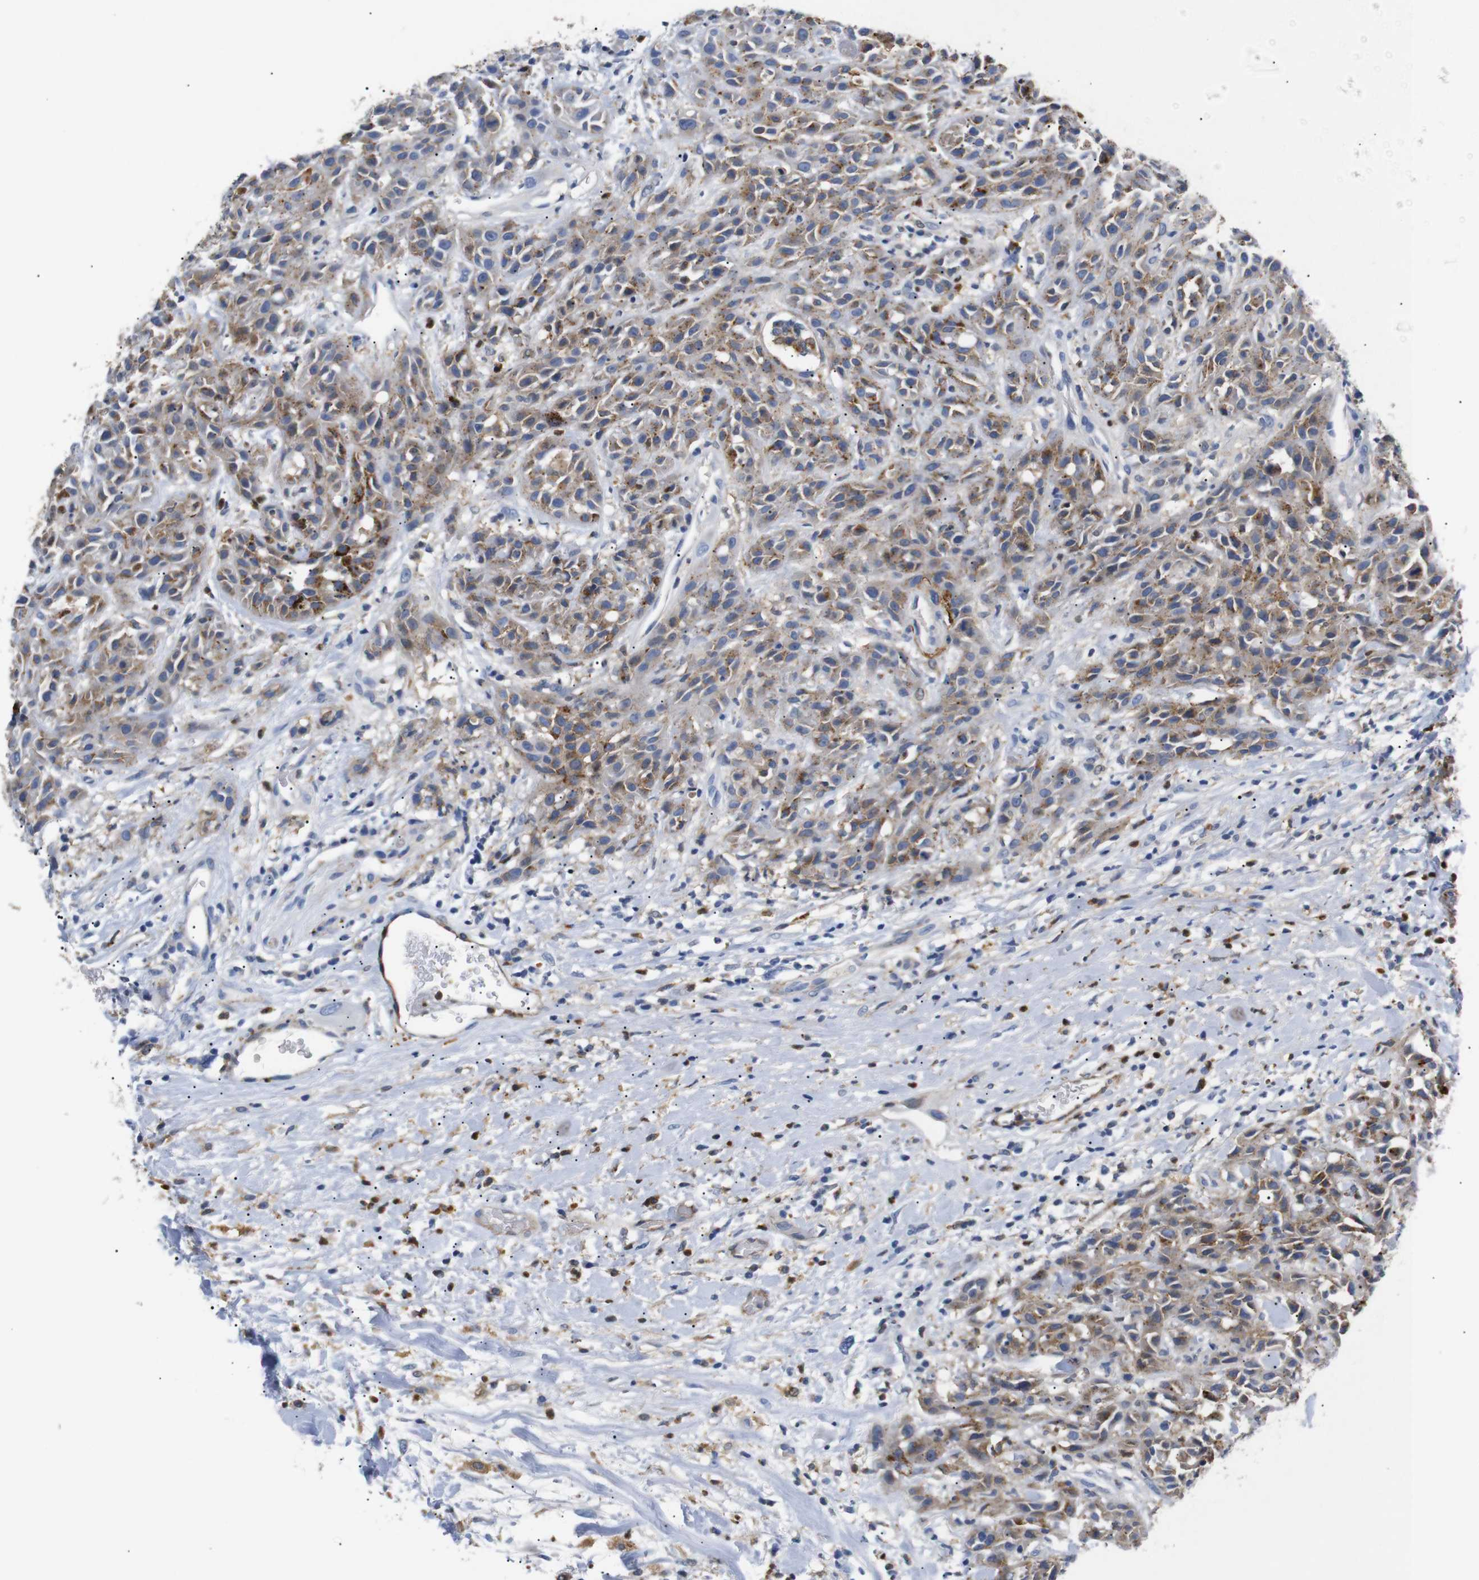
{"staining": {"intensity": "moderate", "quantity": ">75%", "location": "cytoplasmic/membranous"}, "tissue": "head and neck cancer", "cell_type": "Tumor cells", "image_type": "cancer", "snomed": [{"axis": "morphology", "description": "Normal tissue, NOS"}, {"axis": "morphology", "description": "Squamous cell carcinoma, NOS"}, {"axis": "topography", "description": "Cartilage tissue"}, {"axis": "topography", "description": "Head-Neck"}], "caption": "Squamous cell carcinoma (head and neck) stained with a protein marker demonstrates moderate staining in tumor cells.", "gene": "SDCBP", "patient": {"sex": "male", "age": 62}}